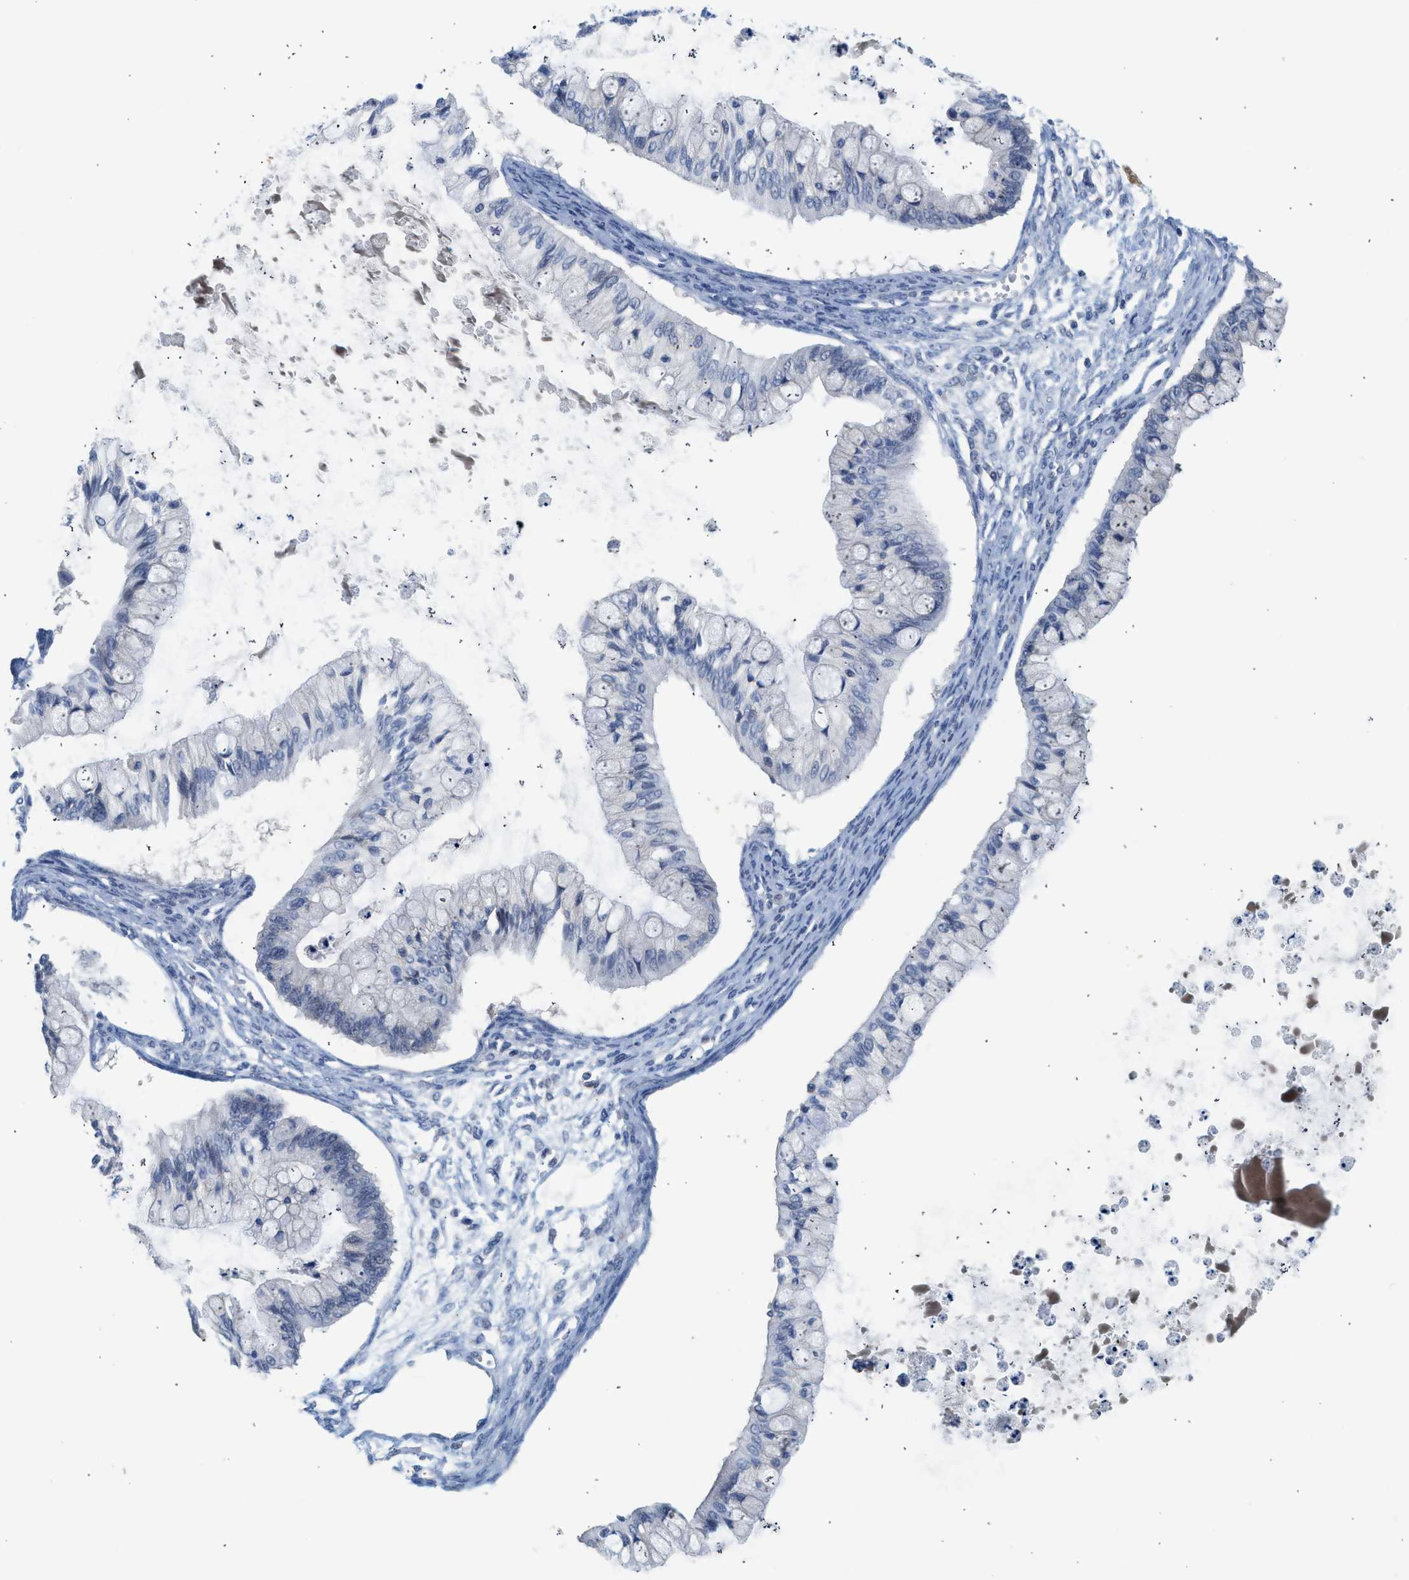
{"staining": {"intensity": "negative", "quantity": "none", "location": "none"}, "tissue": "ovarian cancer", "cell_type": "Tumor cells", "image_type": "cancer", "snomed": [{"axis": "morphology", "description": "Cystadenocarcinoma, mucinous, NOS"}, {"axis": "topography", "description": "Ovary"}], "caption": "Protein analysis of ovarian mucinous cystadenocarcinoma exhibits no significant expression in tumor cells.", "gene": "CSF3R", "patient": {"sex": "female", "age": 57}}